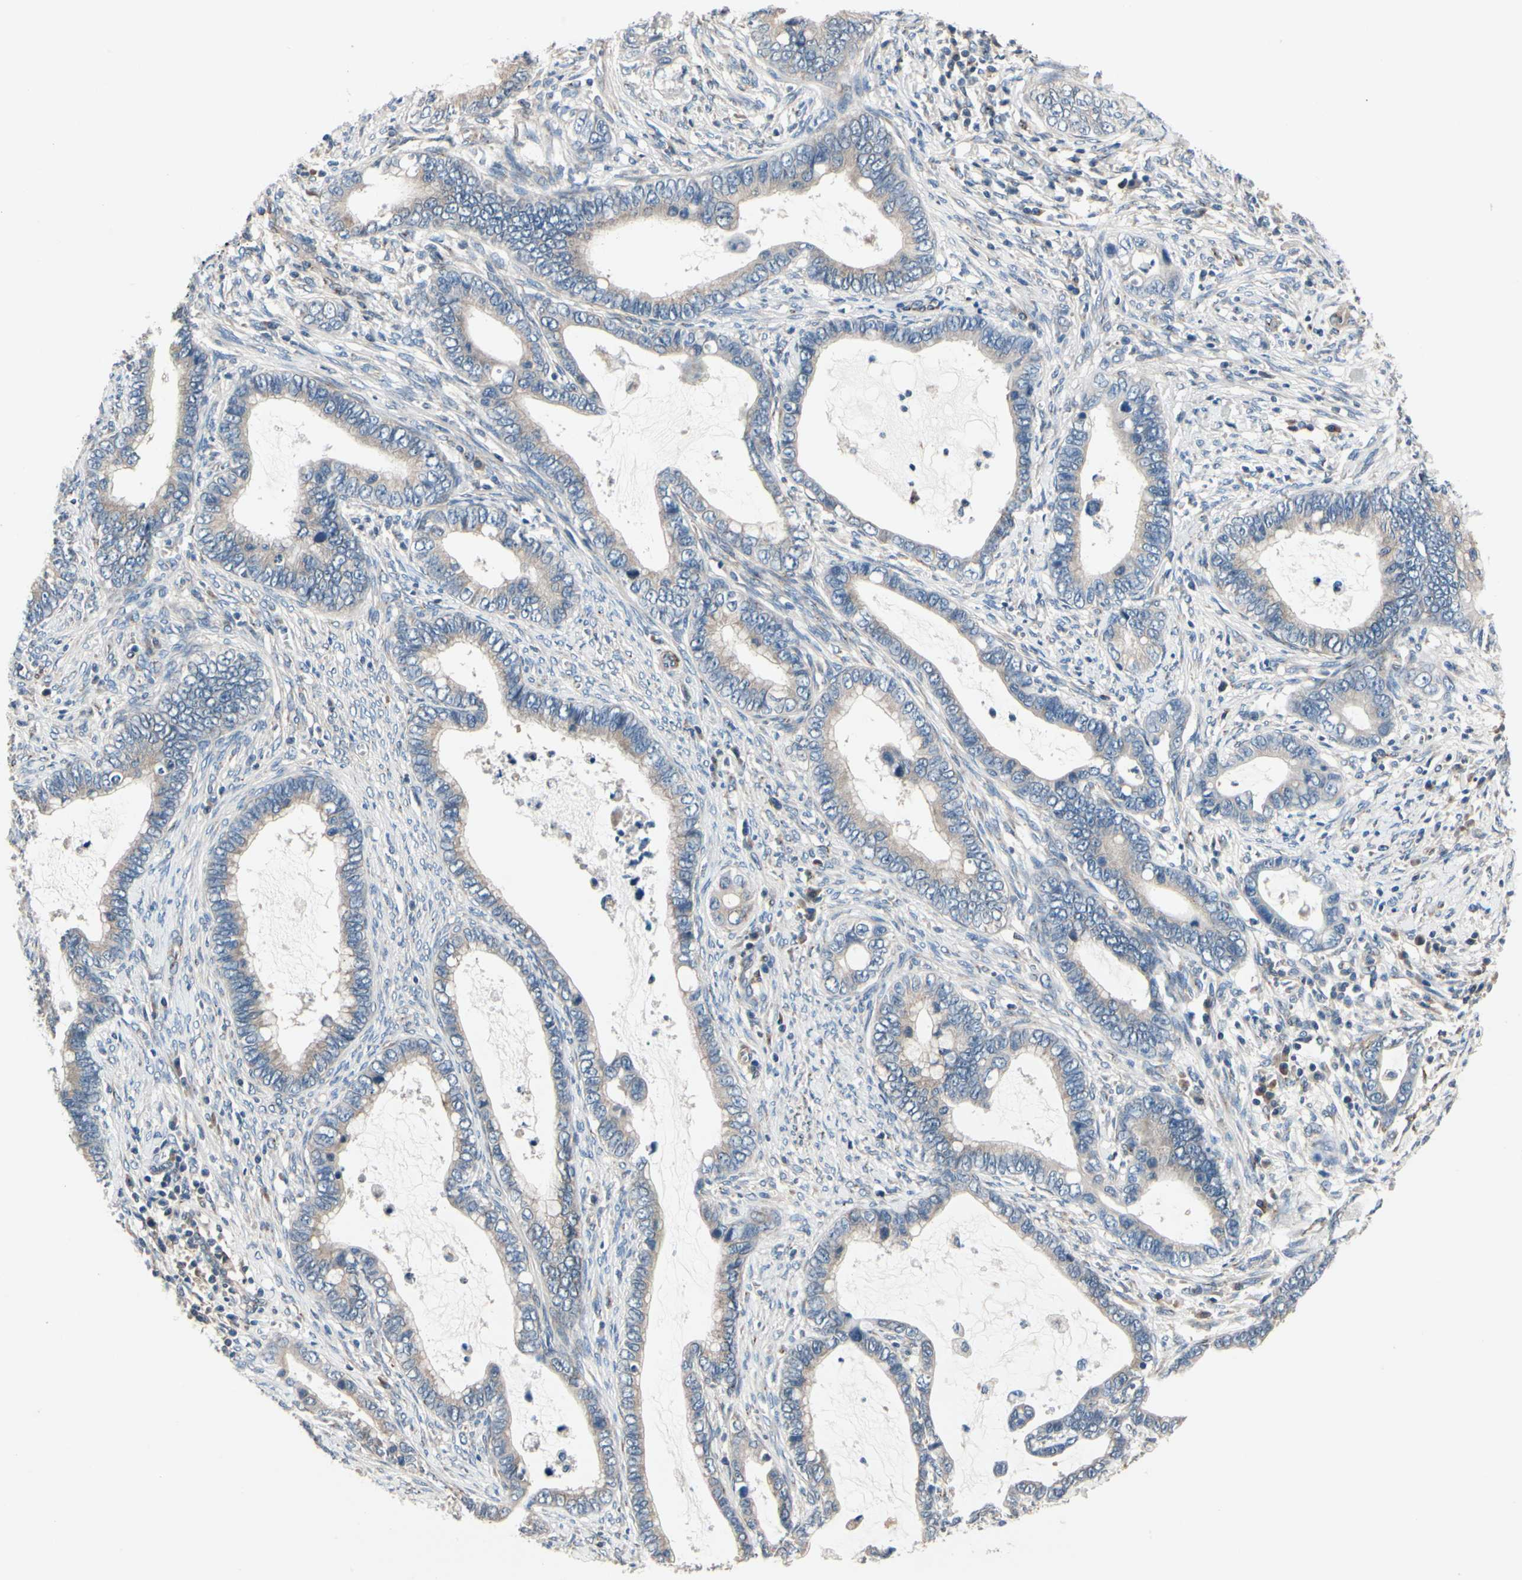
{"staining": {"intensity": "weak", "quantity": "<25%", "location": "cytoplasmic/membranous"}, "tissue": "cervical cancer", "cell_type": "Tumor cells", "image_type": "cancer", "snomed": [{"axis": "morphology", "description": "Adenocarcinoma, NOS"}, {"axis": "topography", "description": "Cervix"}], "caption": "Immunohistochemistry micrograph of human cervical cancer (adenocarcinoma) stained for a protein (brown), which exhibits no expression in tumor cells.", "gene": "PRKAR2B", "patient": {"sex": "female", "age": 44}}